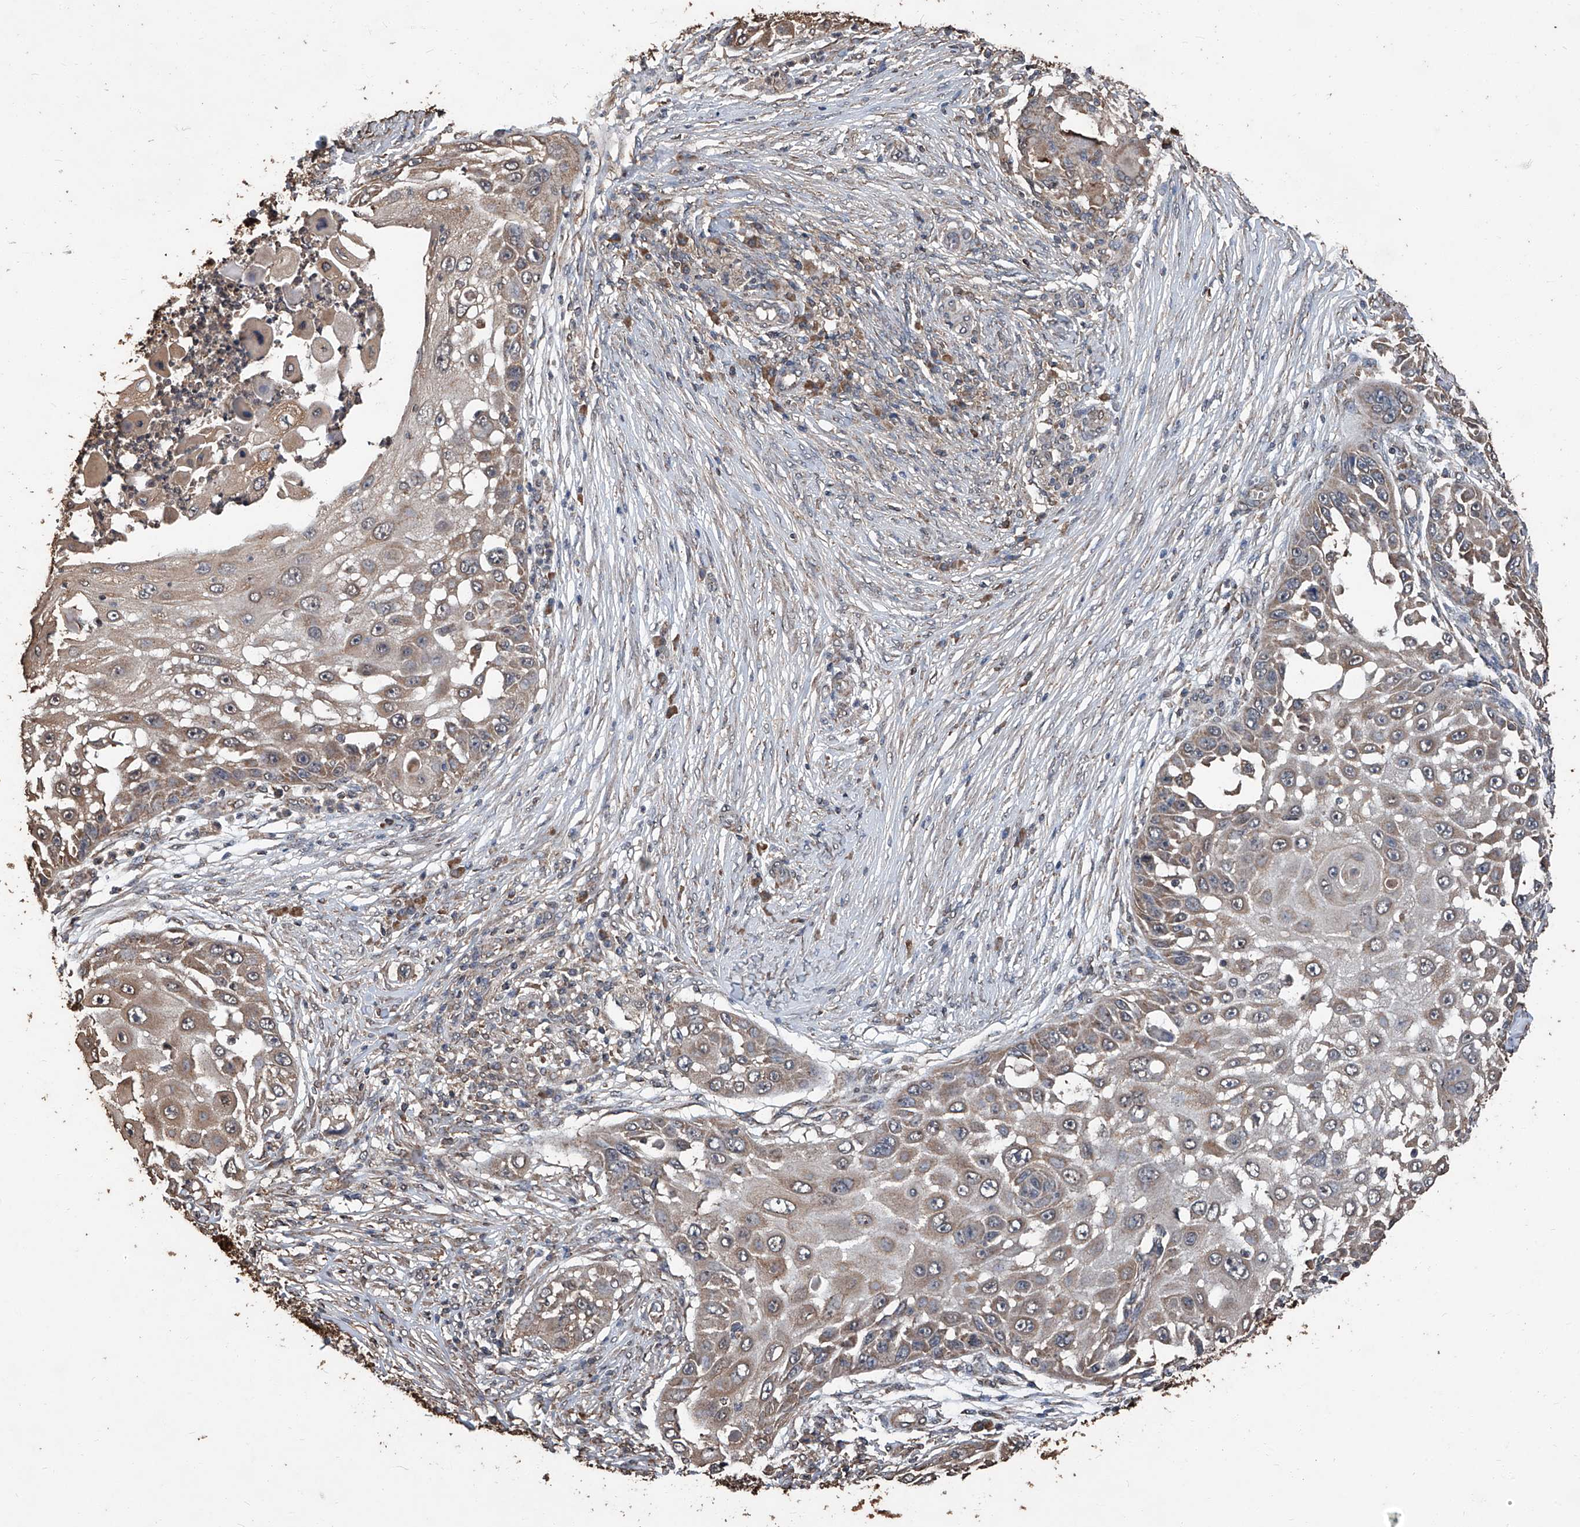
{"staining": {"intensity": "moderate", "quantity": ">75%", "location": "cytoplasmic/membranous"}, "tissue": "skin cancer", "cell_type": "Tumor cells", "image_type": "cancer", "snomed": [{"axis": "morphology", "description": "Squamous cell carcinoma, NOS"}, {"axis": "topography", "description": "Skin"}], "caption": "Immunohistochemistry of skin cancer reveals medium levels of moderate cytoplasmic/membranous expression in about >75% of tumor cells. (IHC, brightfield microscopy, high magnification).", "gene": "STARD7", "patient": {"sex": "female", "age": 44}}